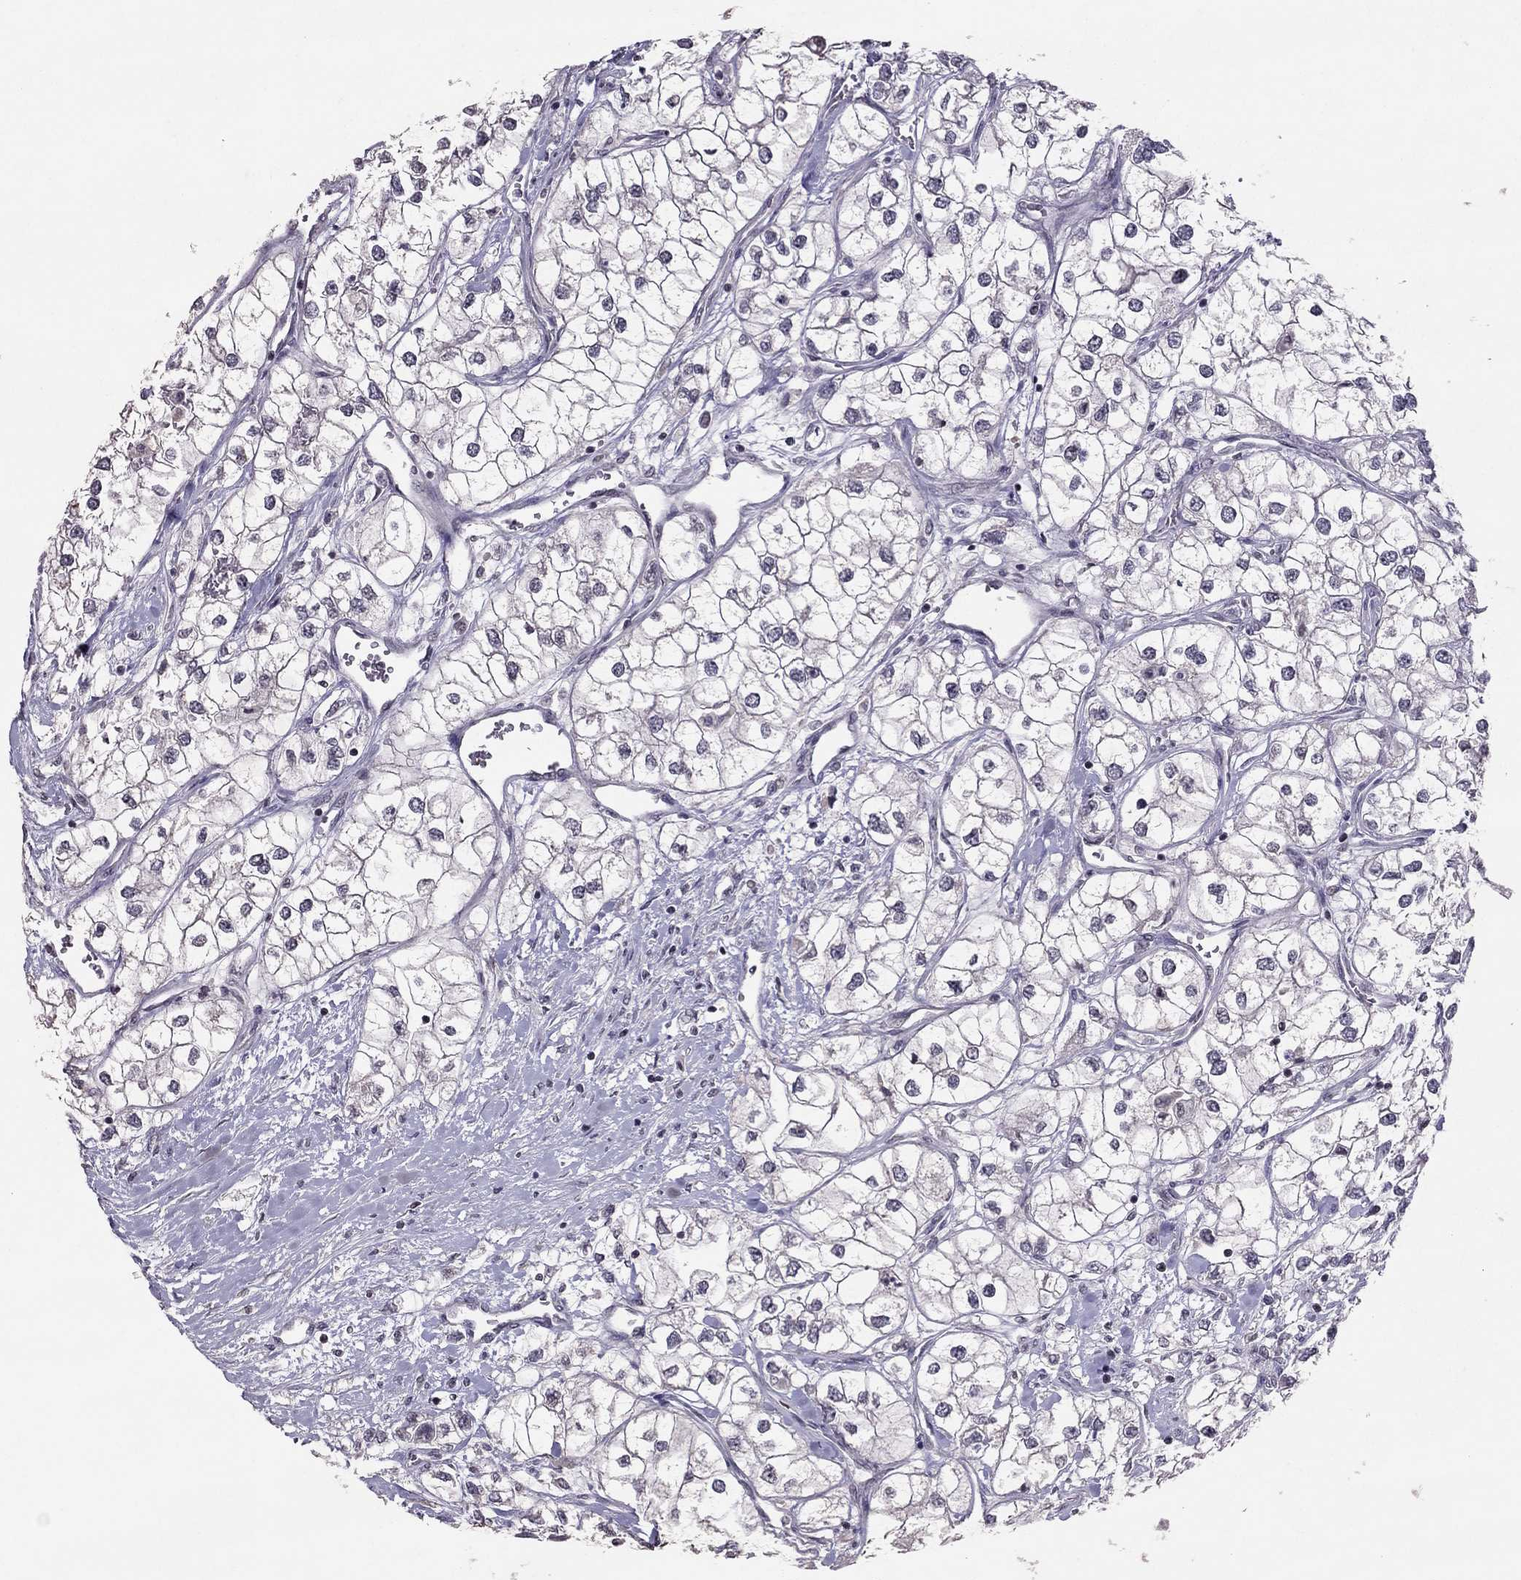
{"staining": {"intensity": "negative", "quantity": "none", "location": "none"}, "tissue": "renal cancer", "cell_type": "Tumor cells", "image_type": "cancer", "snomed": [{"axis": "morphology", "description": "Adenocarcinoma, NOS"}, {"axis": "topography", "description": "Kidney"}], "caption": "High magnification brightfield microscopy of adenocarcinoma (renal) stained with DAB (brown) and counterstained with hematoxylin (blue): tumor cells show no significant staining. (Stains: DAB IHC with hematoxylin counter stain, Microscopy: brightfield microscopy at high magnification).", "gene": "TSHB", "patient": {"sex": "male", "age": 59}}